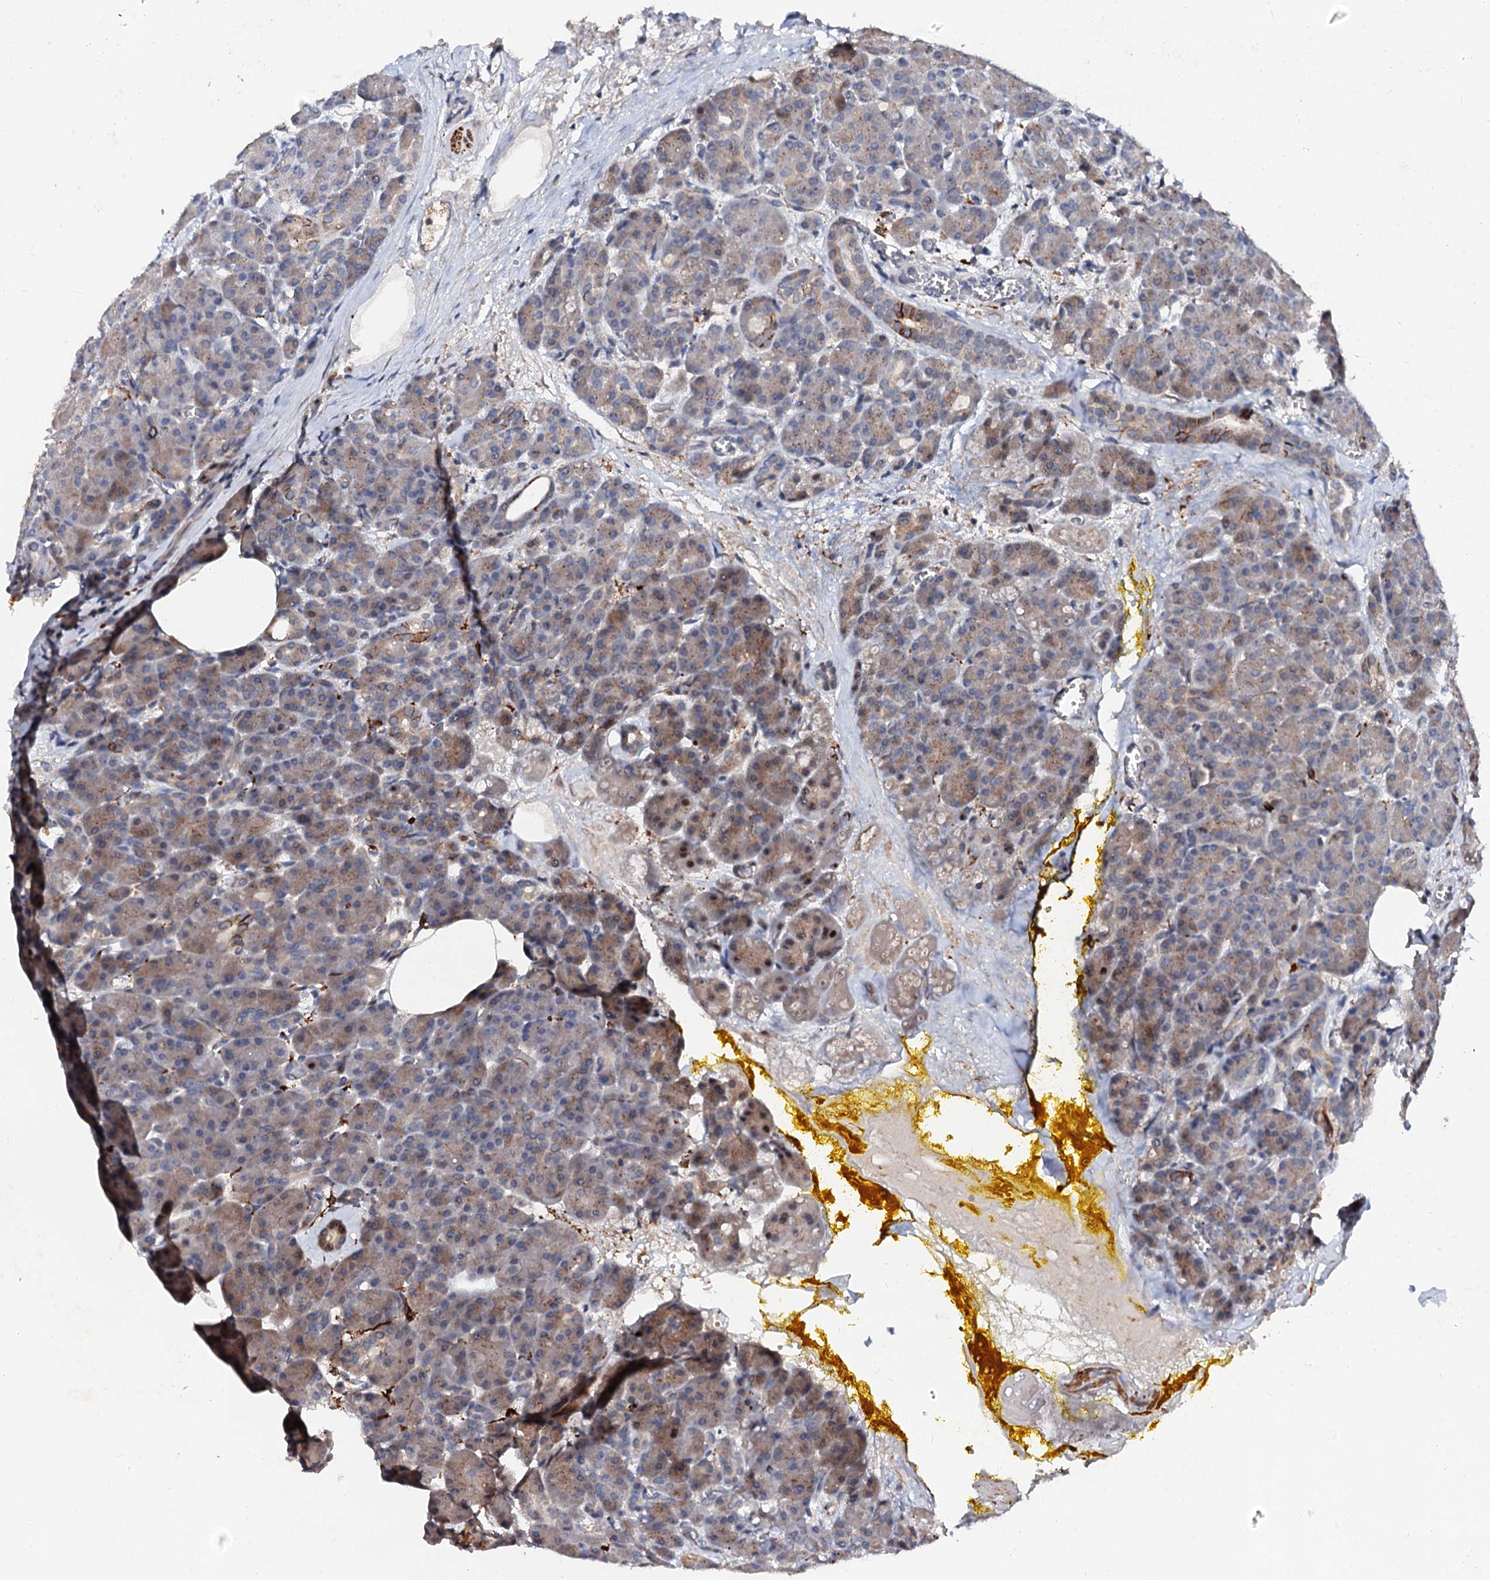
{"staining": {"intensity": "moderate", "quantity": "25%-75%", "location": "cytoplasmic/membranous"}, "tissue": "pancreas", "cell_type": "Exocrine glandular cells", "image_type": "normal", "snomed": [{"axis": "morphology", "description": "Normal tissue, NOS"}, {"axis": "topography", "description": "Pancreas"}], "caption": "The immunohistochemical stain highlights moderate cytoplasmic/membranous expression in exocrine glandular cells of benign pancreas. (IHC, brightfield microscopy, high magnification).", "gene": "NALF1", "patient": {"sex": "male", "age": 63}}